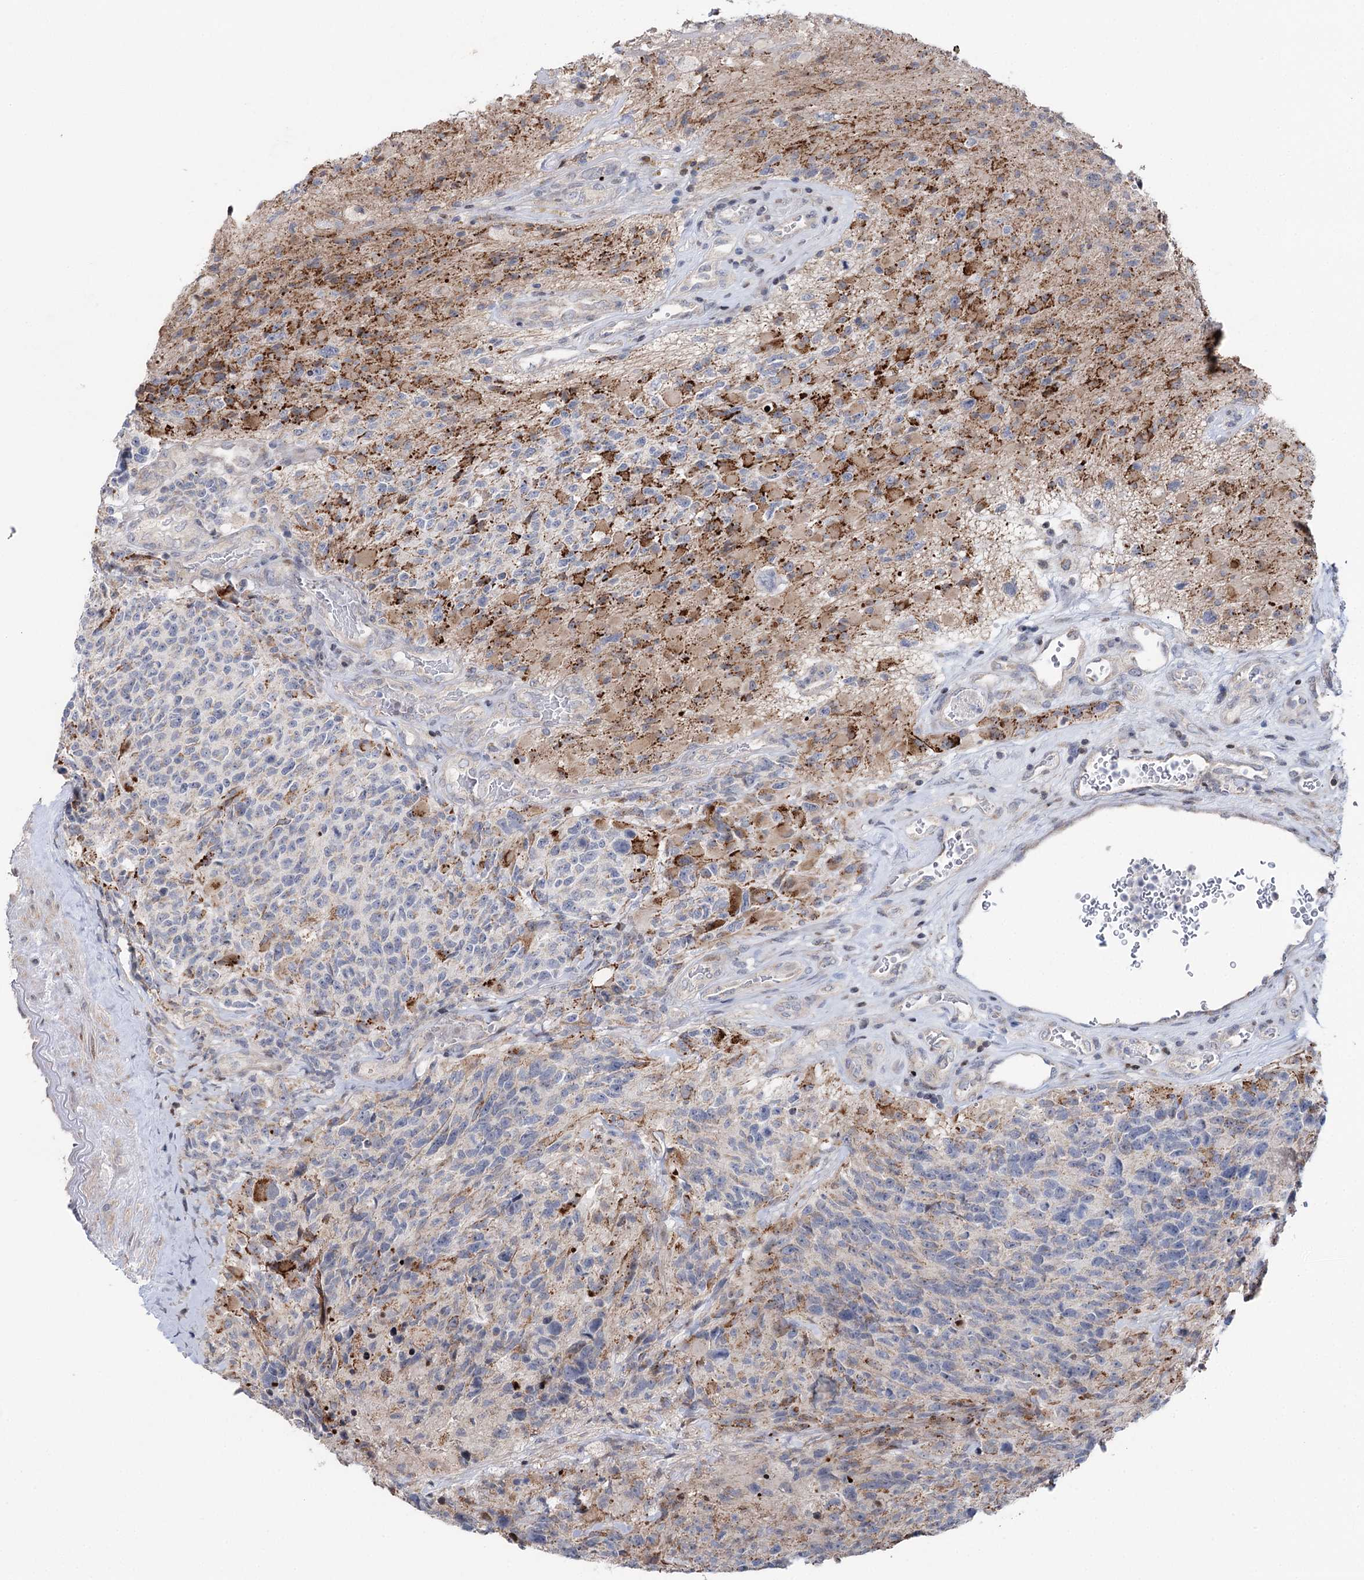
{"staining": {"intensity": "moderate", "quantity": "25%-75%", "location": "cytoplasmic/membranous"}, "tissue": "glioma", "cell_type": "Tumor cells", "image_type": "cancer", "snomed": [{"axis": "morphology", "description": "Glioma, malignant, High grade"}, {"axis": "topography", "description": "Brain"}], "caption": "High-magnification brightfield microscopy of glioma stained with DAB (3,3'-diaminobenzidine) (brown) and counterstained with hematoxylin (blue). tumor cells exhibit moderate cytoplasmic/membranous expression is seen in approximately25%-75% of cells.", "gene": "PTGR1", "patient": {"sex": "male", "age": 76}}